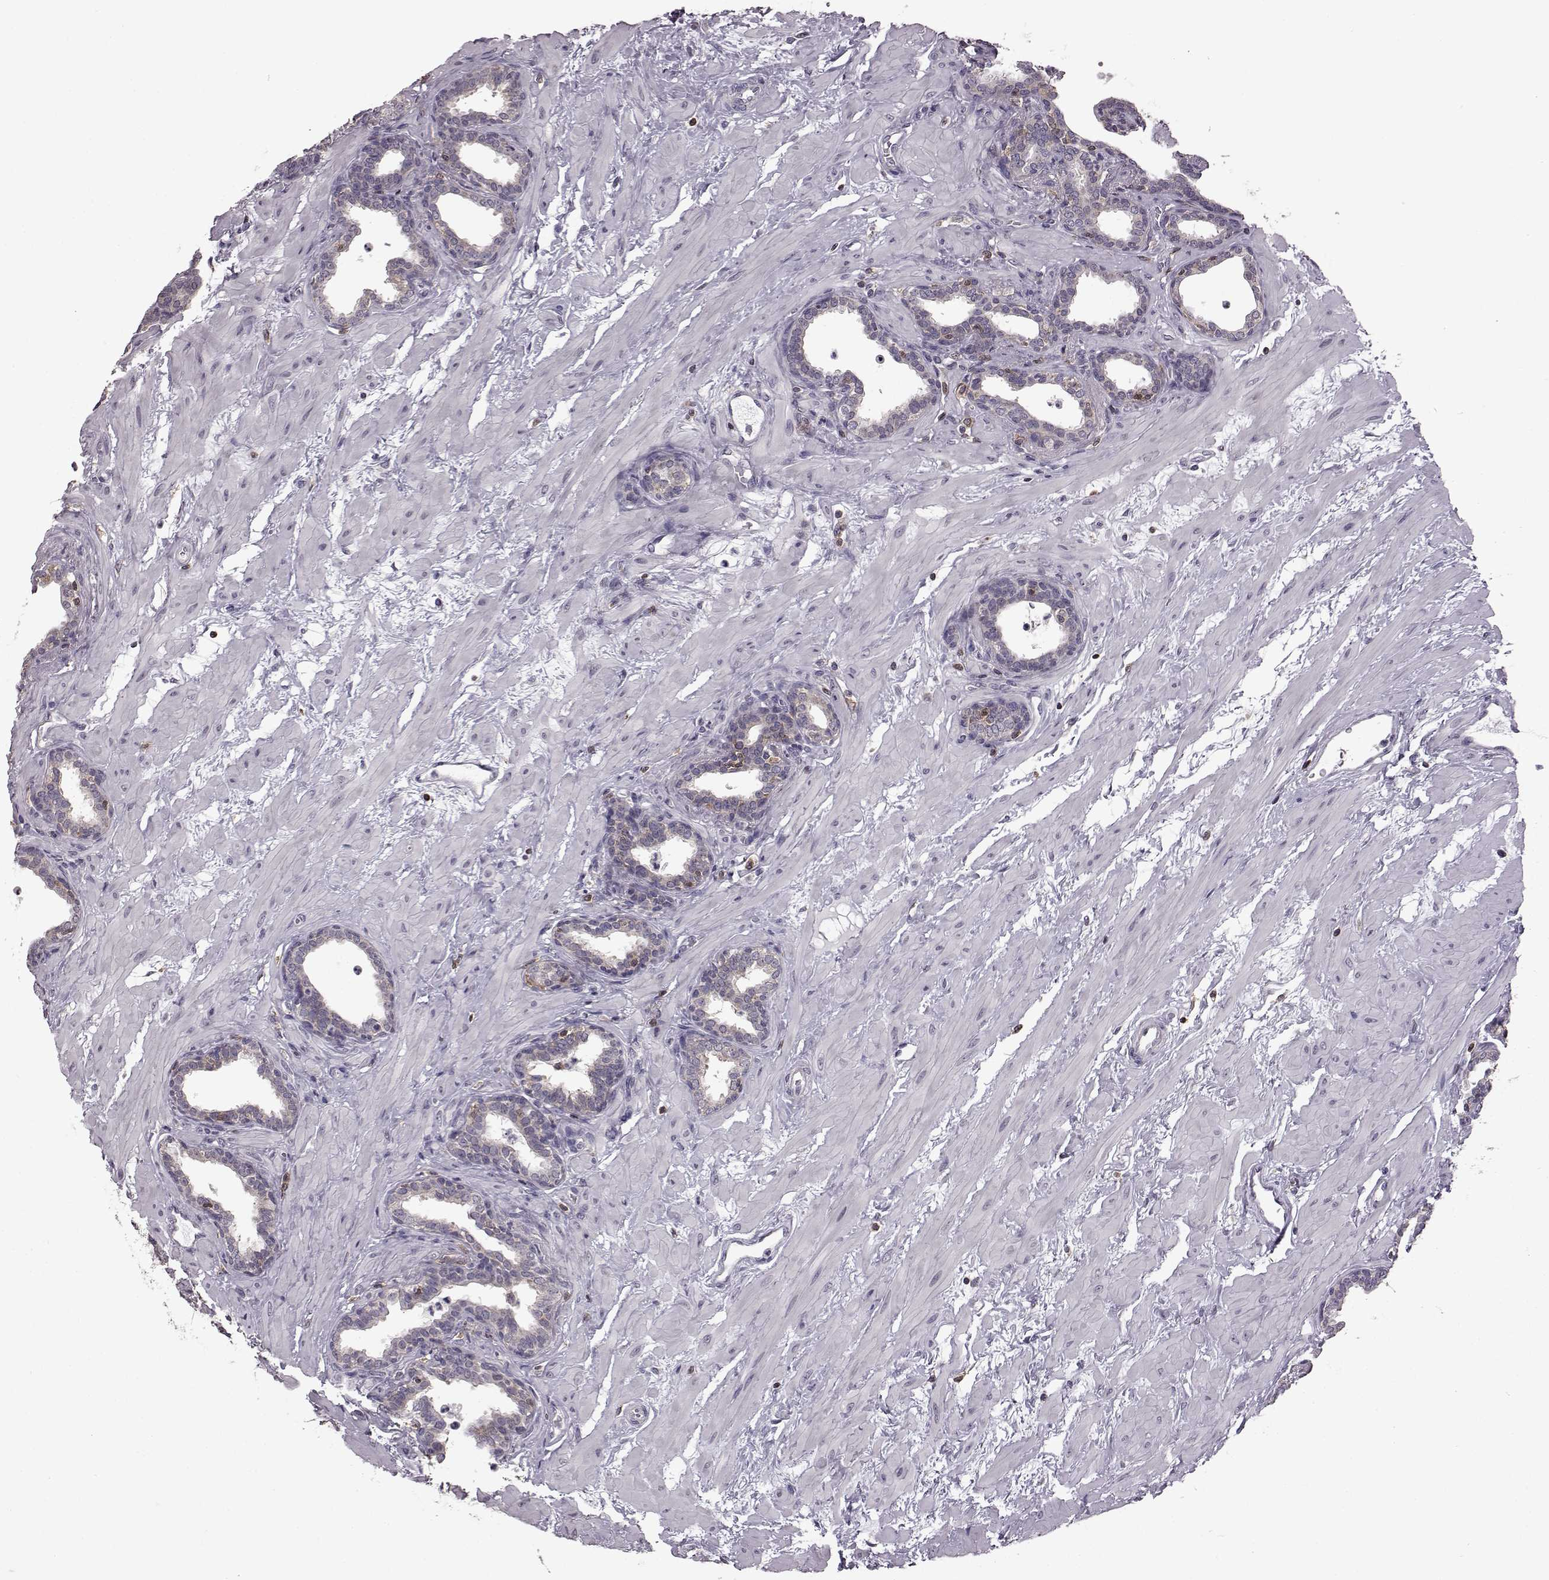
{"staining": {"intensity": "negative", "quantity": "none", "location": "none"}, "tissue": "prostate", "cell_type": "Glandular cells", "image_type": "normal", "snomed": [{"axis": "morphology", "description": "Normal tissue, NOS"}, {"axis": "topography", "description": "Prostate"}], "caption": "The immunohistochemistry (IHC) photomicrograph has no significant positivity in glandular cells of prostate.", "gene": "DOK2", "patient": {"sex": "male", "age": 37}}